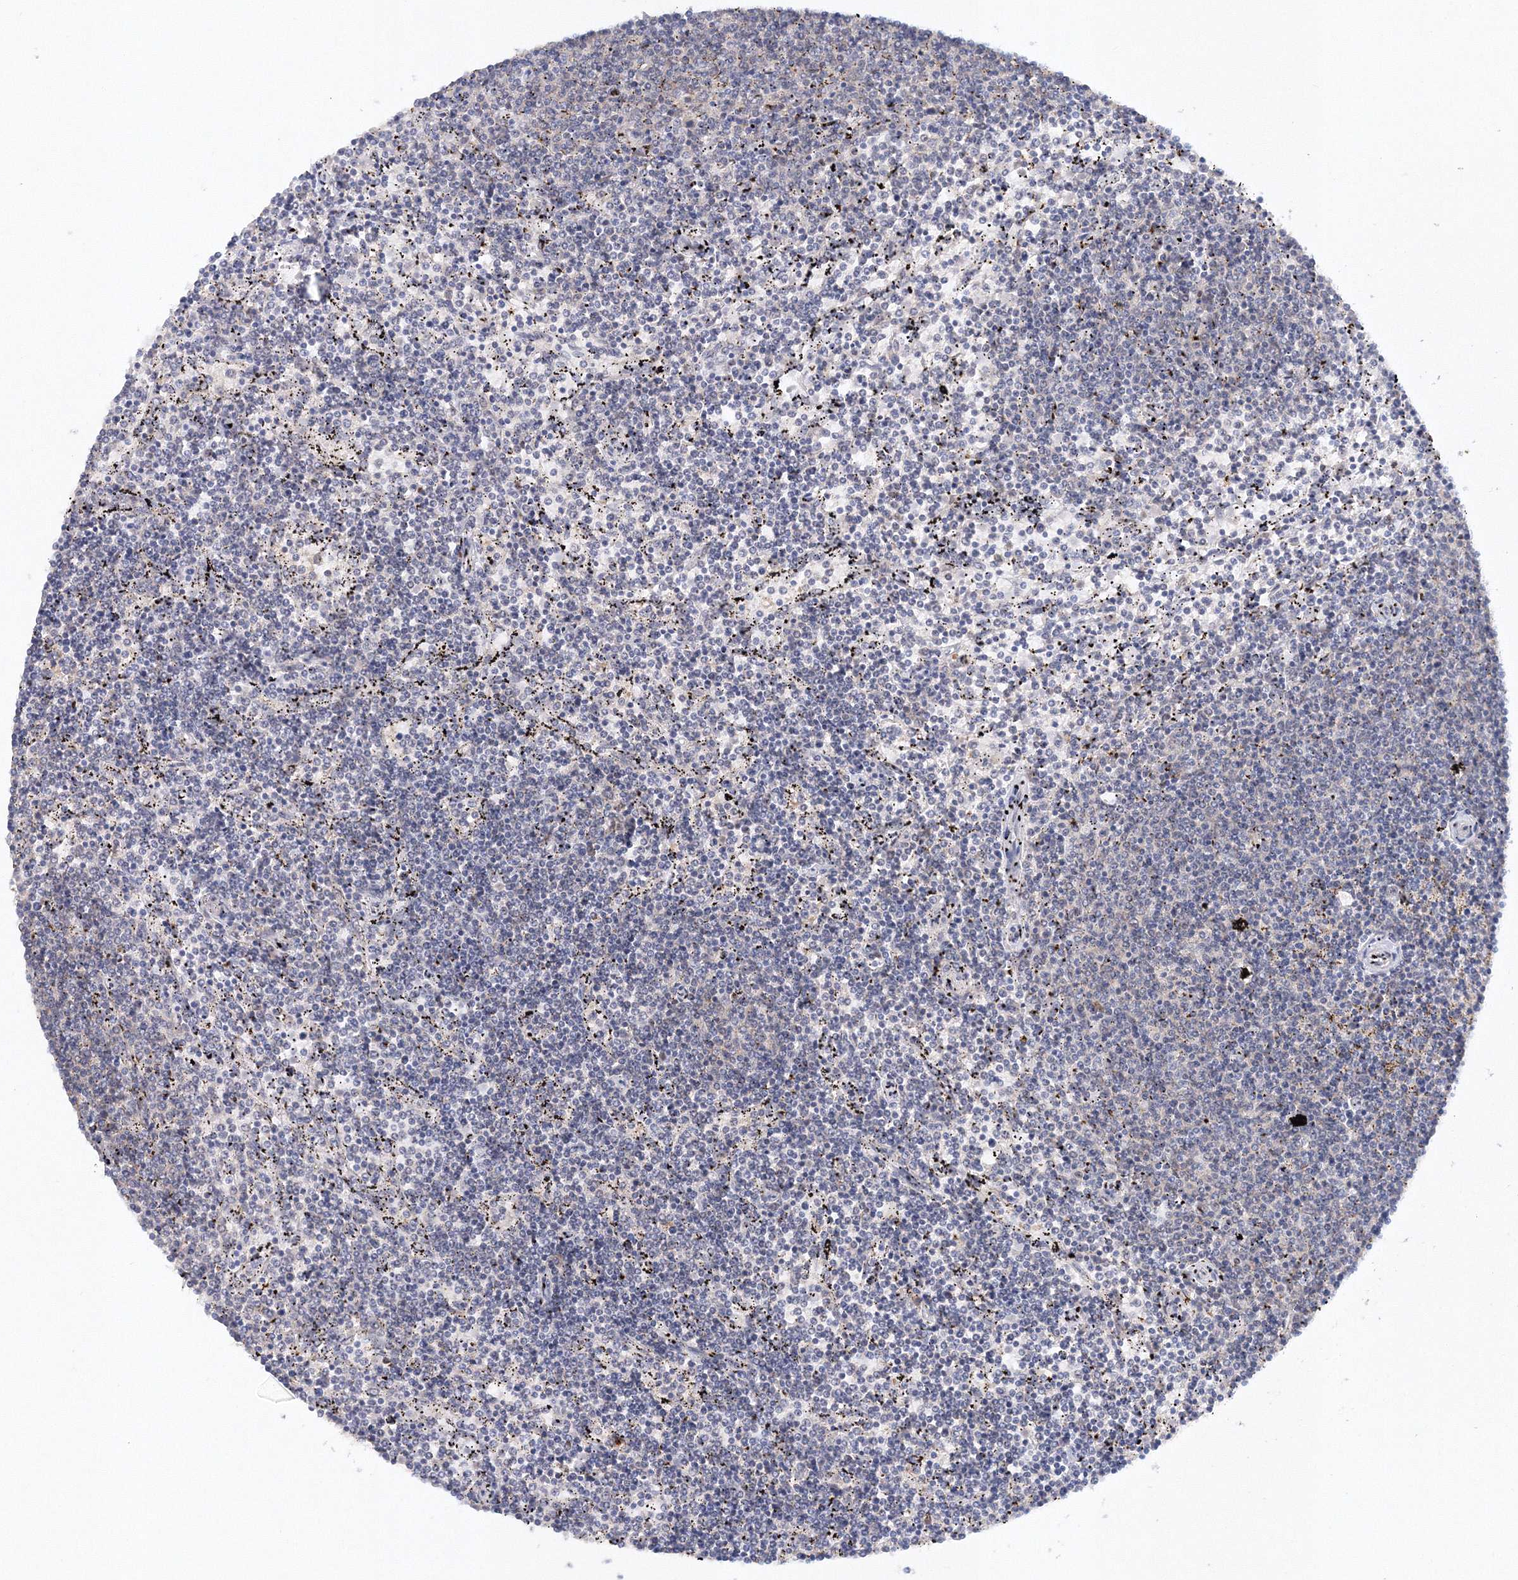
{"staining": {"intensity": "negative", "quantity": "none", "location": "none"}, "tissue": "lymphoma", "cell_type": "Tumor cells", "image_type": "cancer", "snomed": [{"axis": "morphology", "description": "Malignant lymphoma, non-Hodgkin's type, Low grade"}, {"axis": "topography", "description": "Spleen"}], "caption": "The histopathology image shows no significant positivity in tumor cells of lymphoma.", "gene": "SH3BP5", "patient": {"sex": "female", "age": 50}}